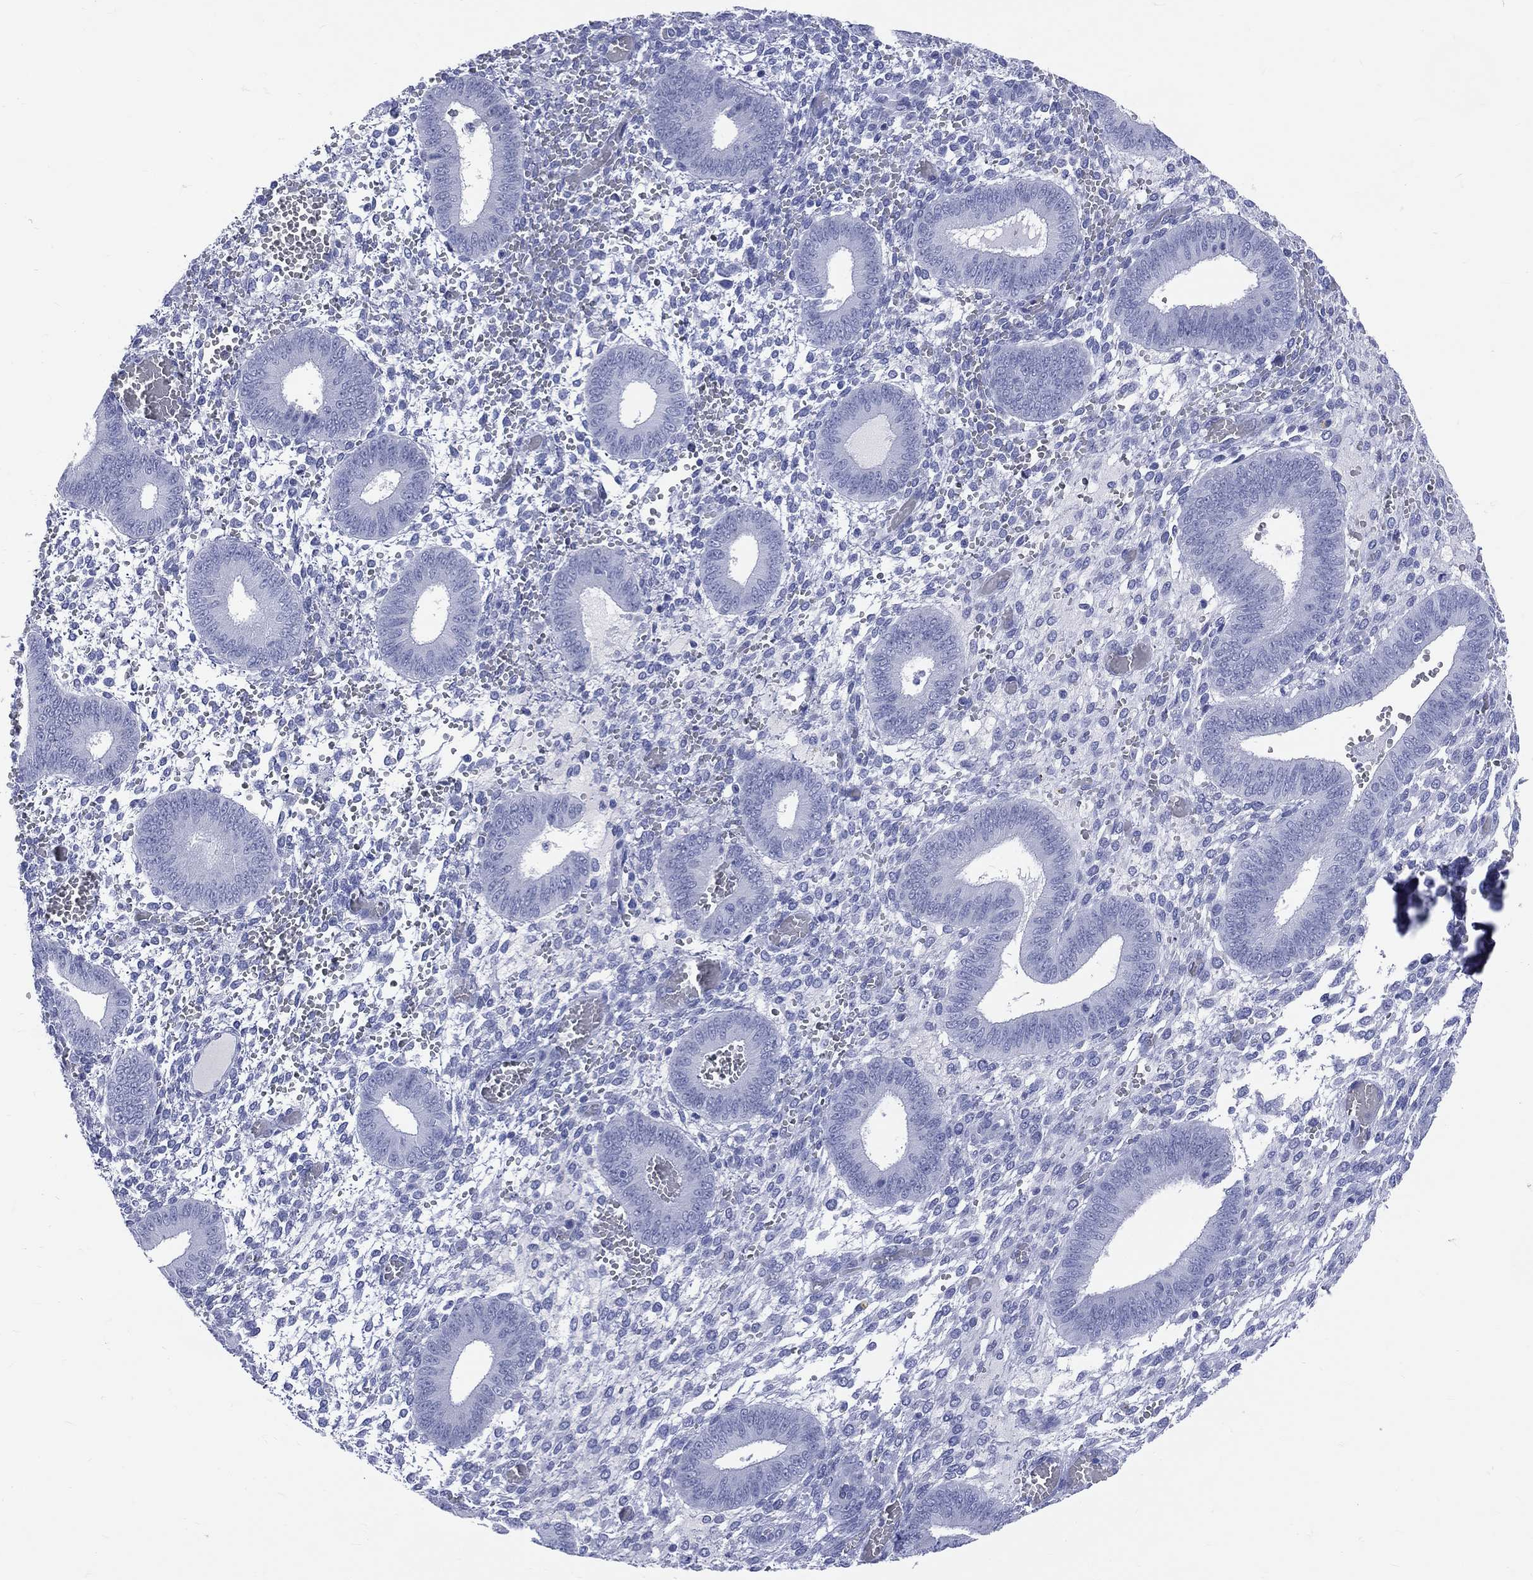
{"staining": {"intensity": "negative", "quantity": "none", "location": "none"}, "tissue": "endometrium", "cell_type": "Cells in endometrial stroma", "image_type": "normal", "snomed": [{"axis": "morphology", "description": "Normal tissue, NOS"}, {"axis": "topography", "description": "Endometrium"}], "caption": "The IHC photomicrograph has no significant positivity in cells in endometrial stroma of endometrium. (Stains: DAB IHC with hematoxylin counter stain, Microscopy: brightfield microscopy at high magnification).", "gene": "CYLC1", "patient": {"sex": "female", "age": 42}}